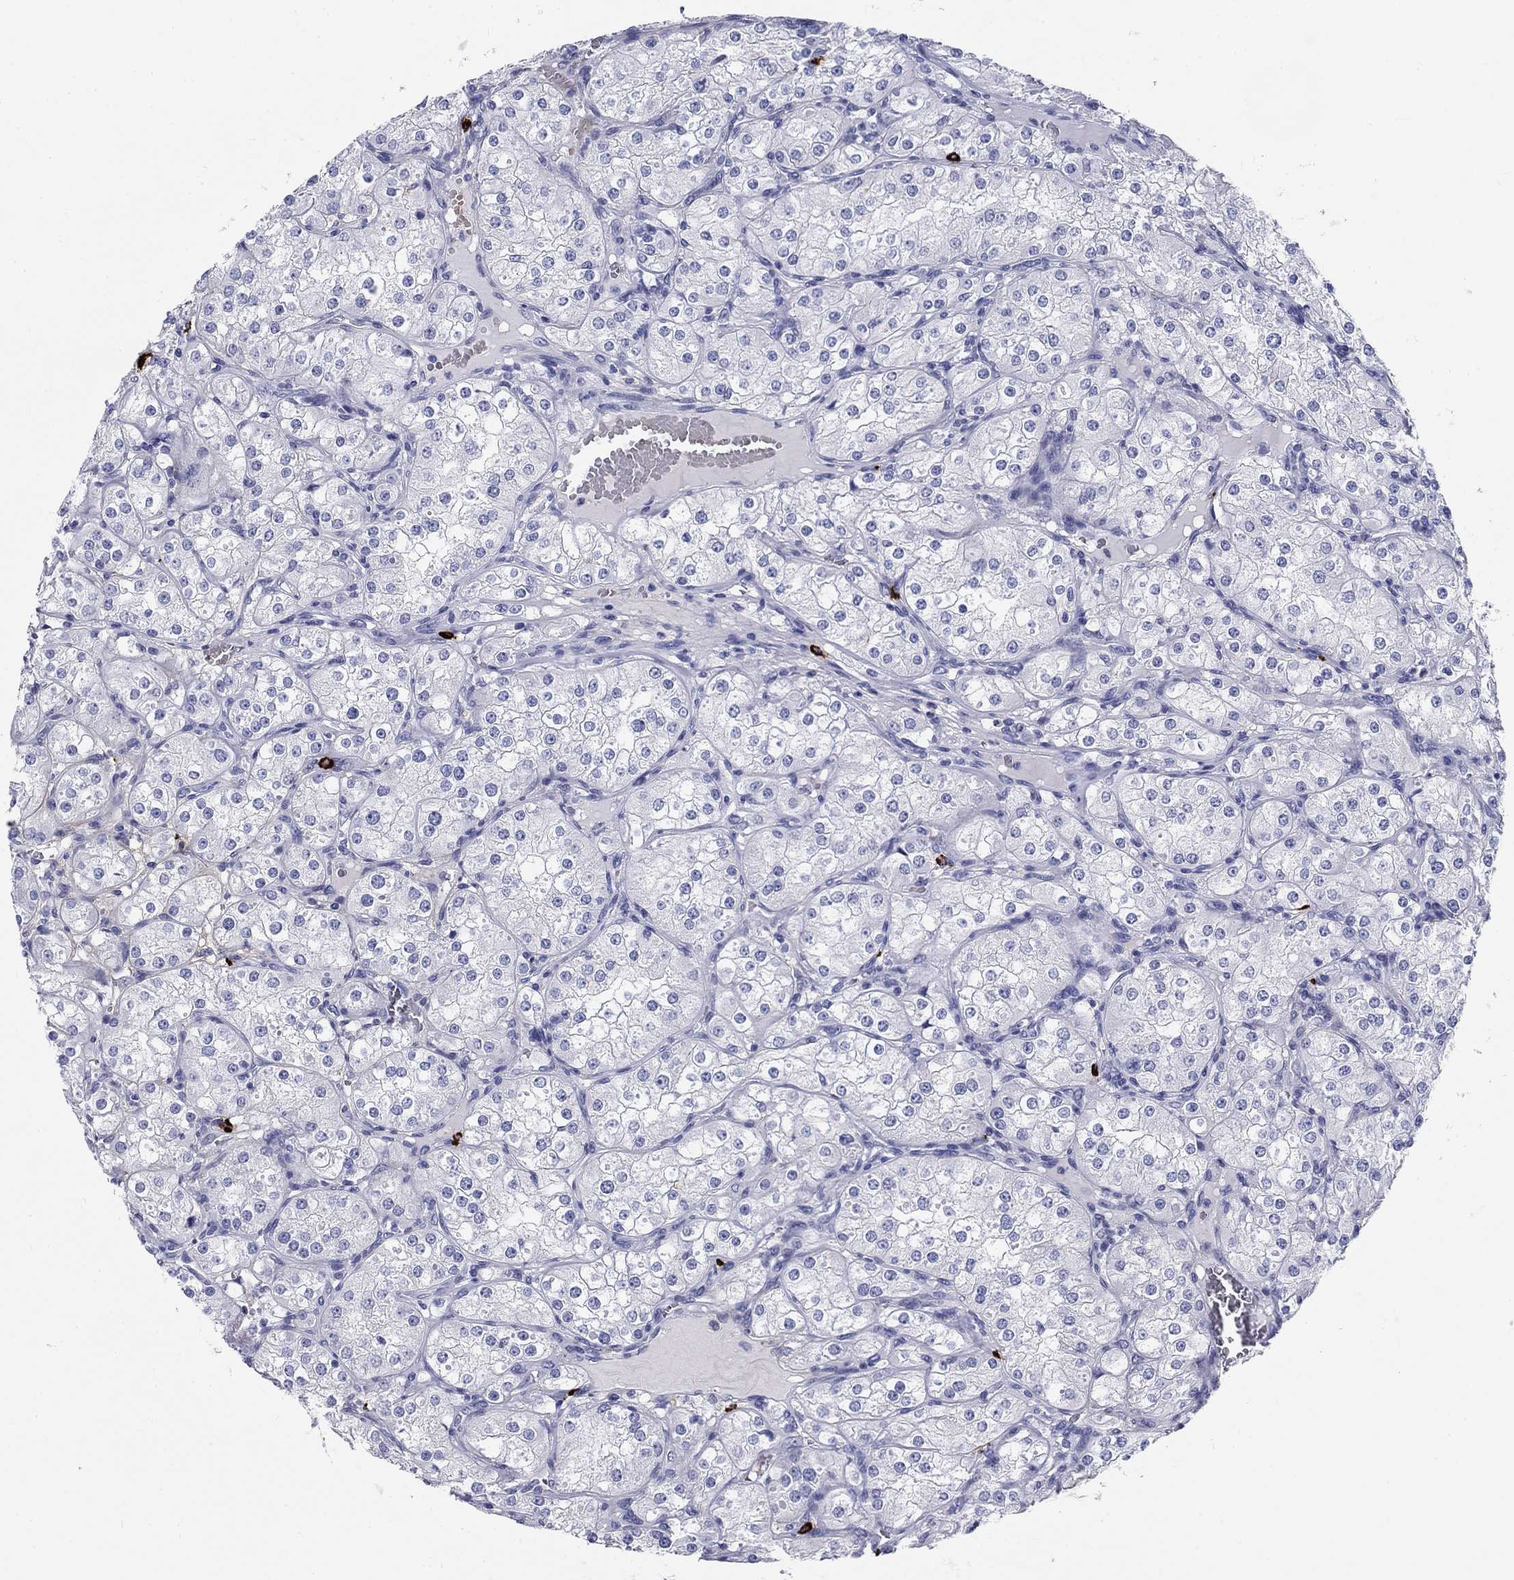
{"staining": {"intensity": "negative", "quantity": "none", "location": "none"}, "tissue": "renal cancer", "cell_type": "Tumor cells", "image_type": "cancer", "snomed": [{"axis": "morphology", "description": "Adenocarcinoma, NOS"}, {"axis": "topography", "description": "Kidney"}], "caption": "Renal adenocarcinoma stained for a protein using immunohistochemistry exhibits no positivity tumor cells.", "gene": "CD40LG", "patient": {"sex": "male", "age": 77}}